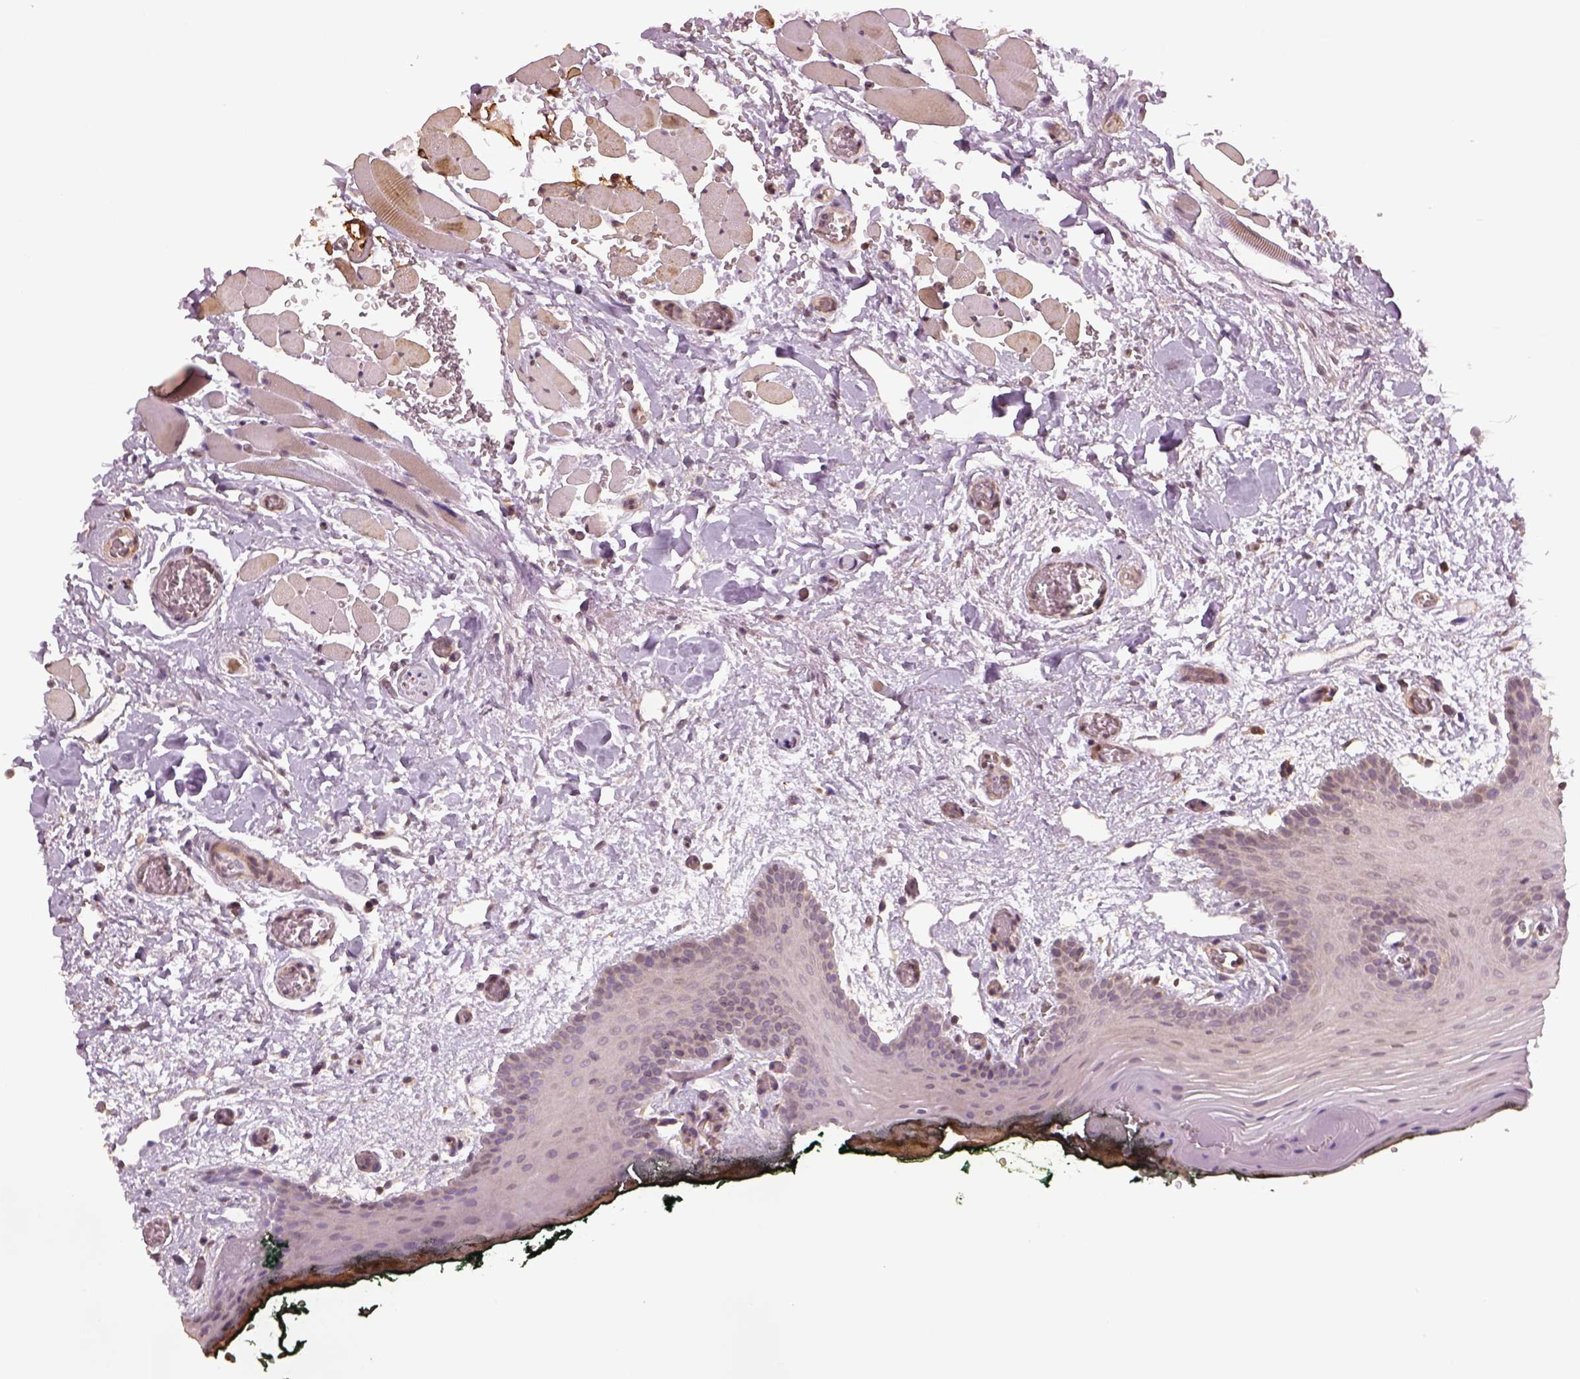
{"staining": {"intensity": "negative", "quantity": "none", "location": "none"}, "tissue": "oral mucosa", "cell_type": "Squamous epithelial cells", "image_type": "normal", "snomed": [{"axis": "morphology", "description": "Normal tissue, NOS"}, {"axis": "topography", "description": "Oral tissue"}, {"axis": "topography", "description": "Head-Neck"}], "caption": "Photomicrograph shows no protein positivity in squamous epithelial cells of benign oral mucosa. Nuclei are stained in blue.", "gene": "LIN7A", "patient": {"sex": "male", "age": 65}}